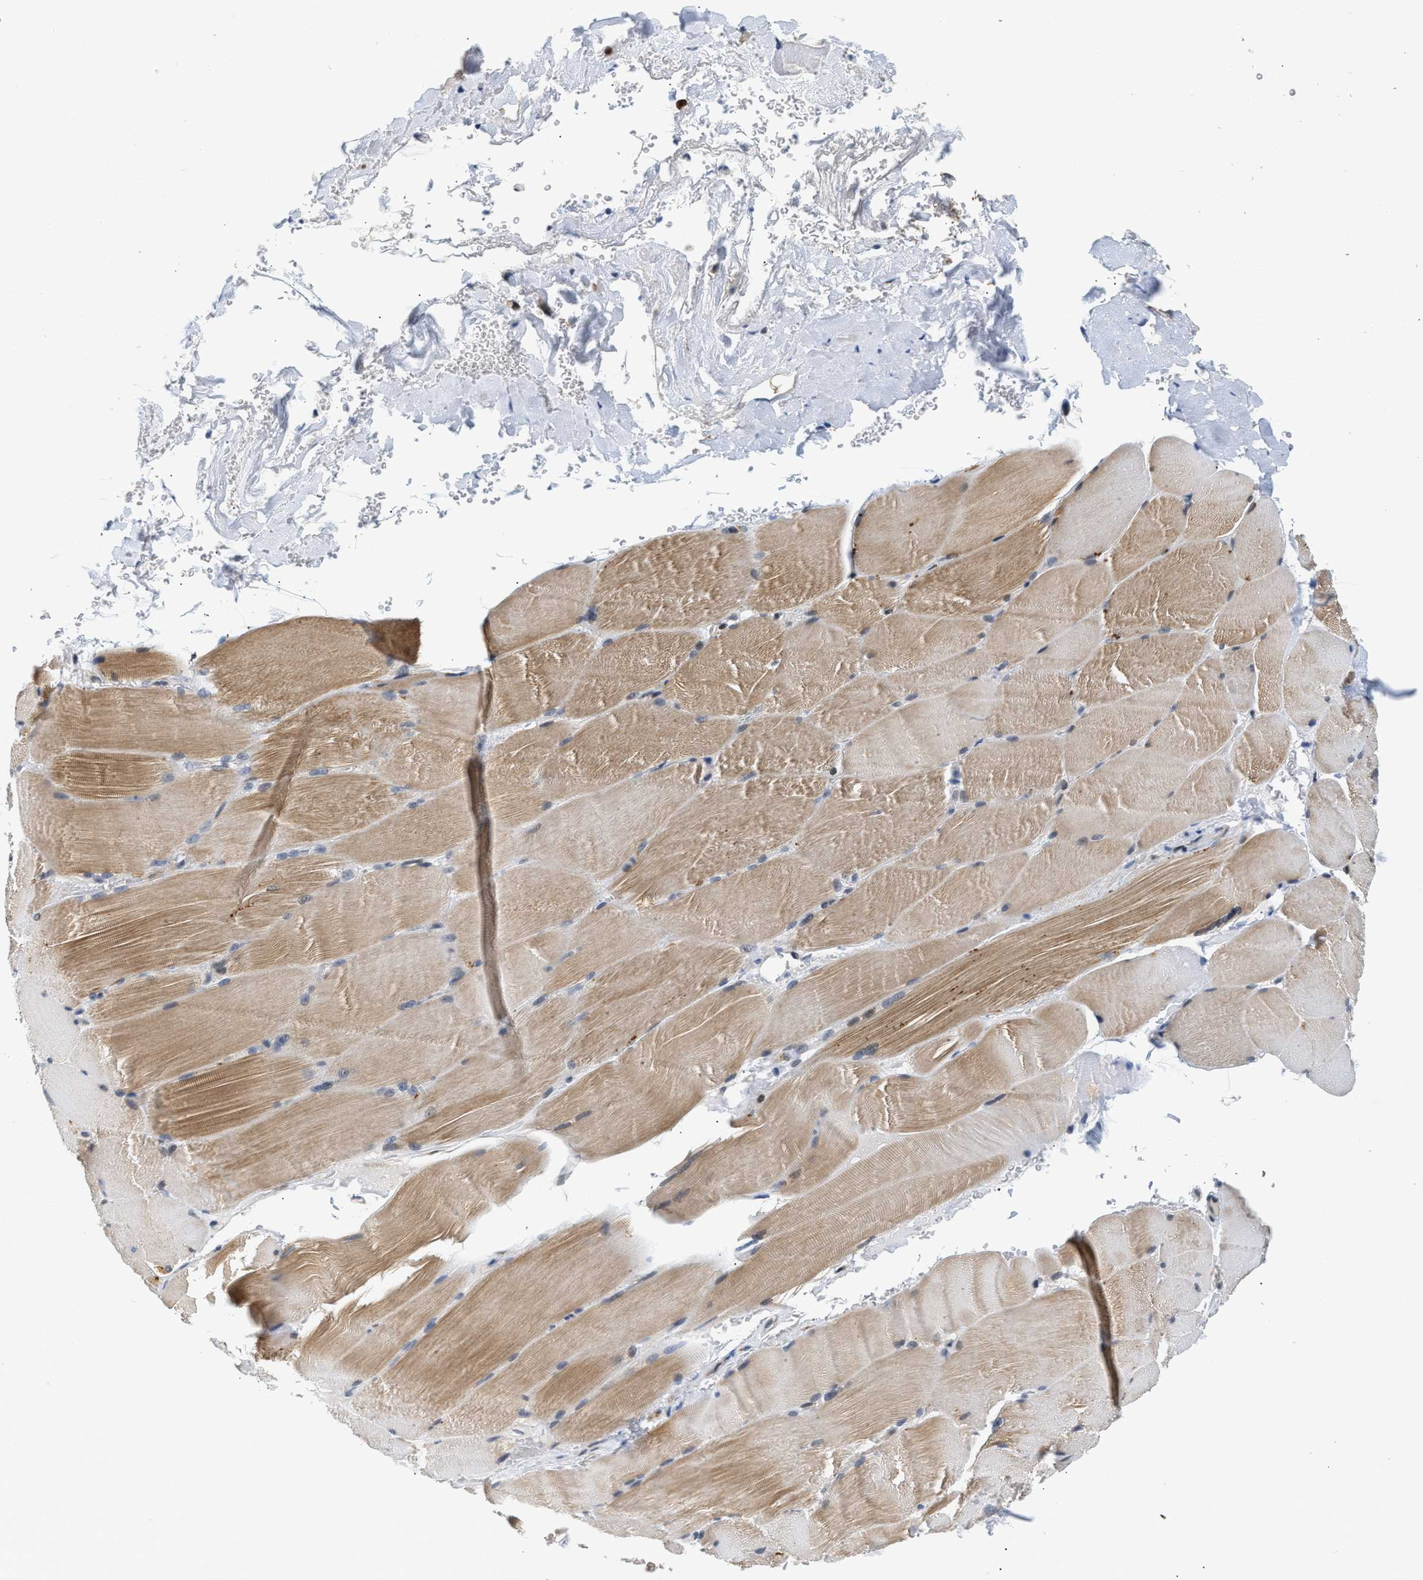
{"staining": {"intensity": "moderate", "quantity": ">75%", "location": "cytoplasmic/membranous"}, "tissue": "skeletal muscle", "cell_type": "Myocytes", "image_type": "normal", "snomed": [{"axis": "morphology", "description": "Normal tissue, NOS"}, {"axis": "topography", "description": "Skin"}, {"axis": "topography", "description": "Skeletal muscle"}], "caption": "A brown stain labels moderate cytoplasmic/membranous positivity of a protein in myocytes of normal human skeletal muscle. (brown staining indicates protein expression, while blue staining denotes nuclei).", "gene": "PPM1H", "patient": {"sex": "male", "age": 83}}